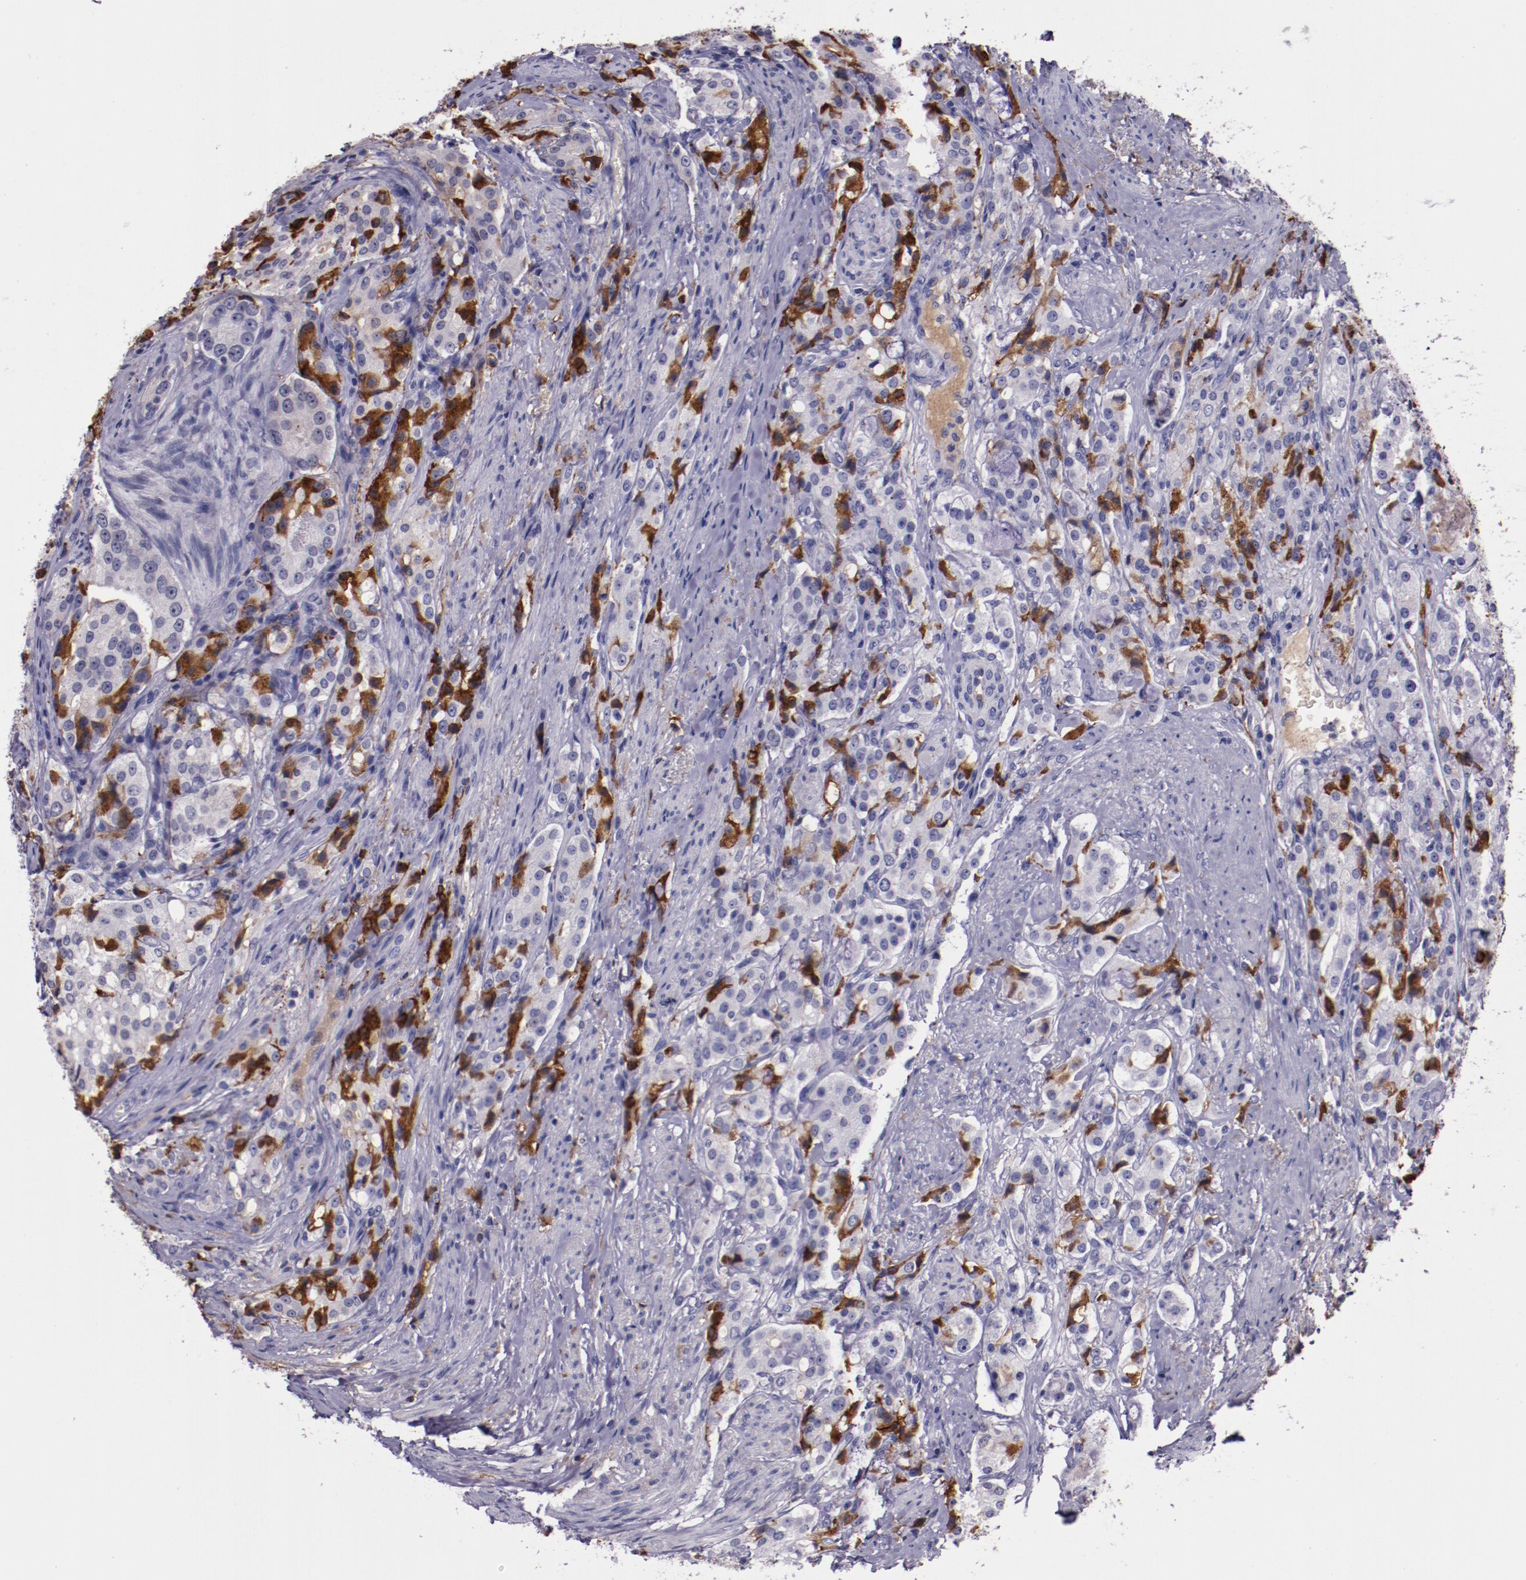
{"staining": {"intensity": "moderate", "quantity": "<25%", "location": "cytoplasmic/membranous"}, "tissue": "prostate cancer", "cell_type": "Tumor cells", "image_type": "cancer", "snomed": [{"axis": "morphology", "description": "Adenocarcinoma, Medium grade"}, {"axis": "topography", "description": "Prostate"}], "caption": "This is a histology image of IHC staining of prostate cancer (adenocarcinoma (medium-grade)), which shows moderate expression in the cytoplasmic/membranous of tumor cells.", "gene": "APOH", "patient": {"sex": "male", "age": 72}}